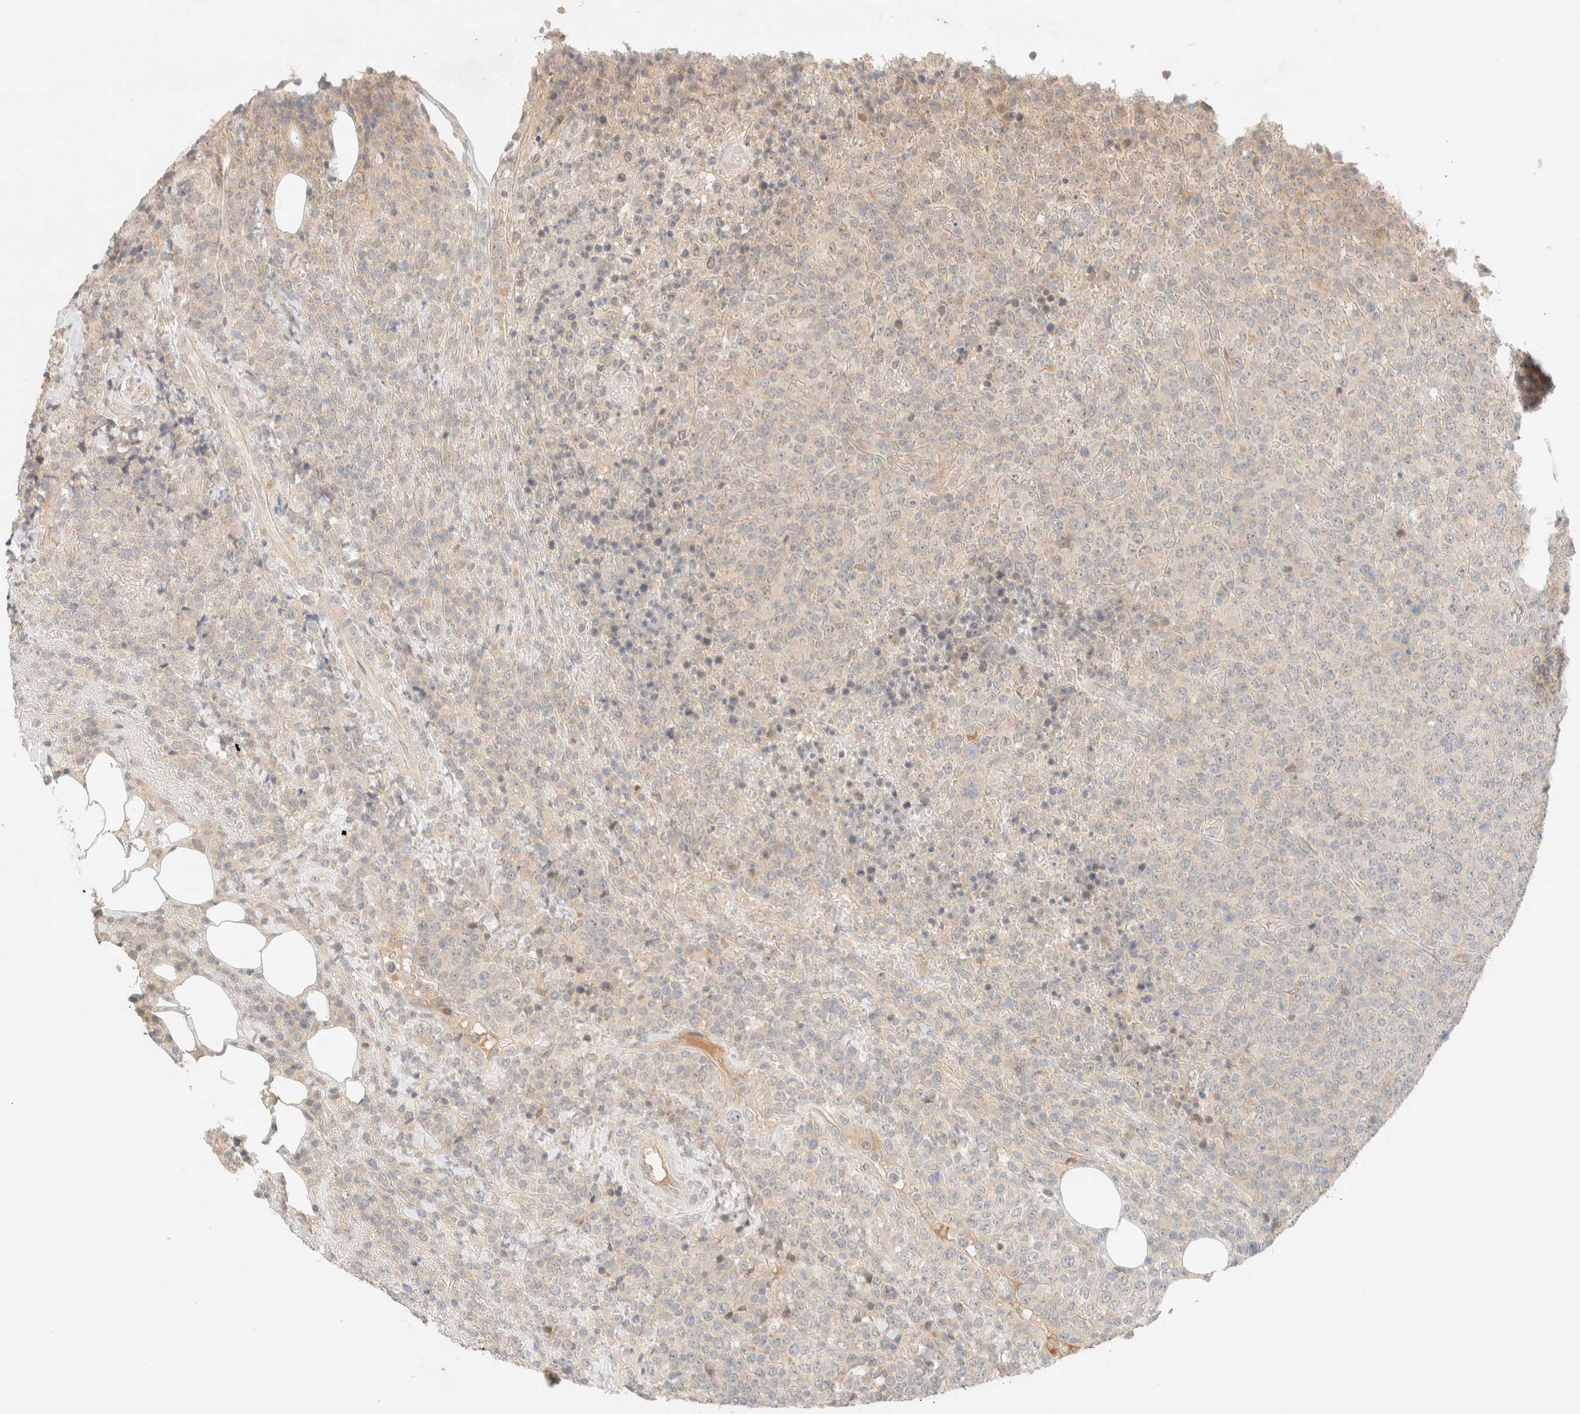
{"staining": {"intensity": "weak", "quantity": "<25%", "location": "cytoplasmic/membranous"}, "tissue": "lymphoma", "cell_type": "Tumor cells", "image_type": "cancer", "snomed": [{"axis": "morphology", "description": "Malignant lymphoma, non-Hodgkin's type, High grade"}, {"axis": "topography", "description": "Lymph node"}], "caption": "A high-resolution histopathology image shows immunohistochemistry (IHC) staining of lymphoma, which shows no significant staining in tumor cells.", "gene": "SARM1", "patient": {"sex": "male", "age": 13}}